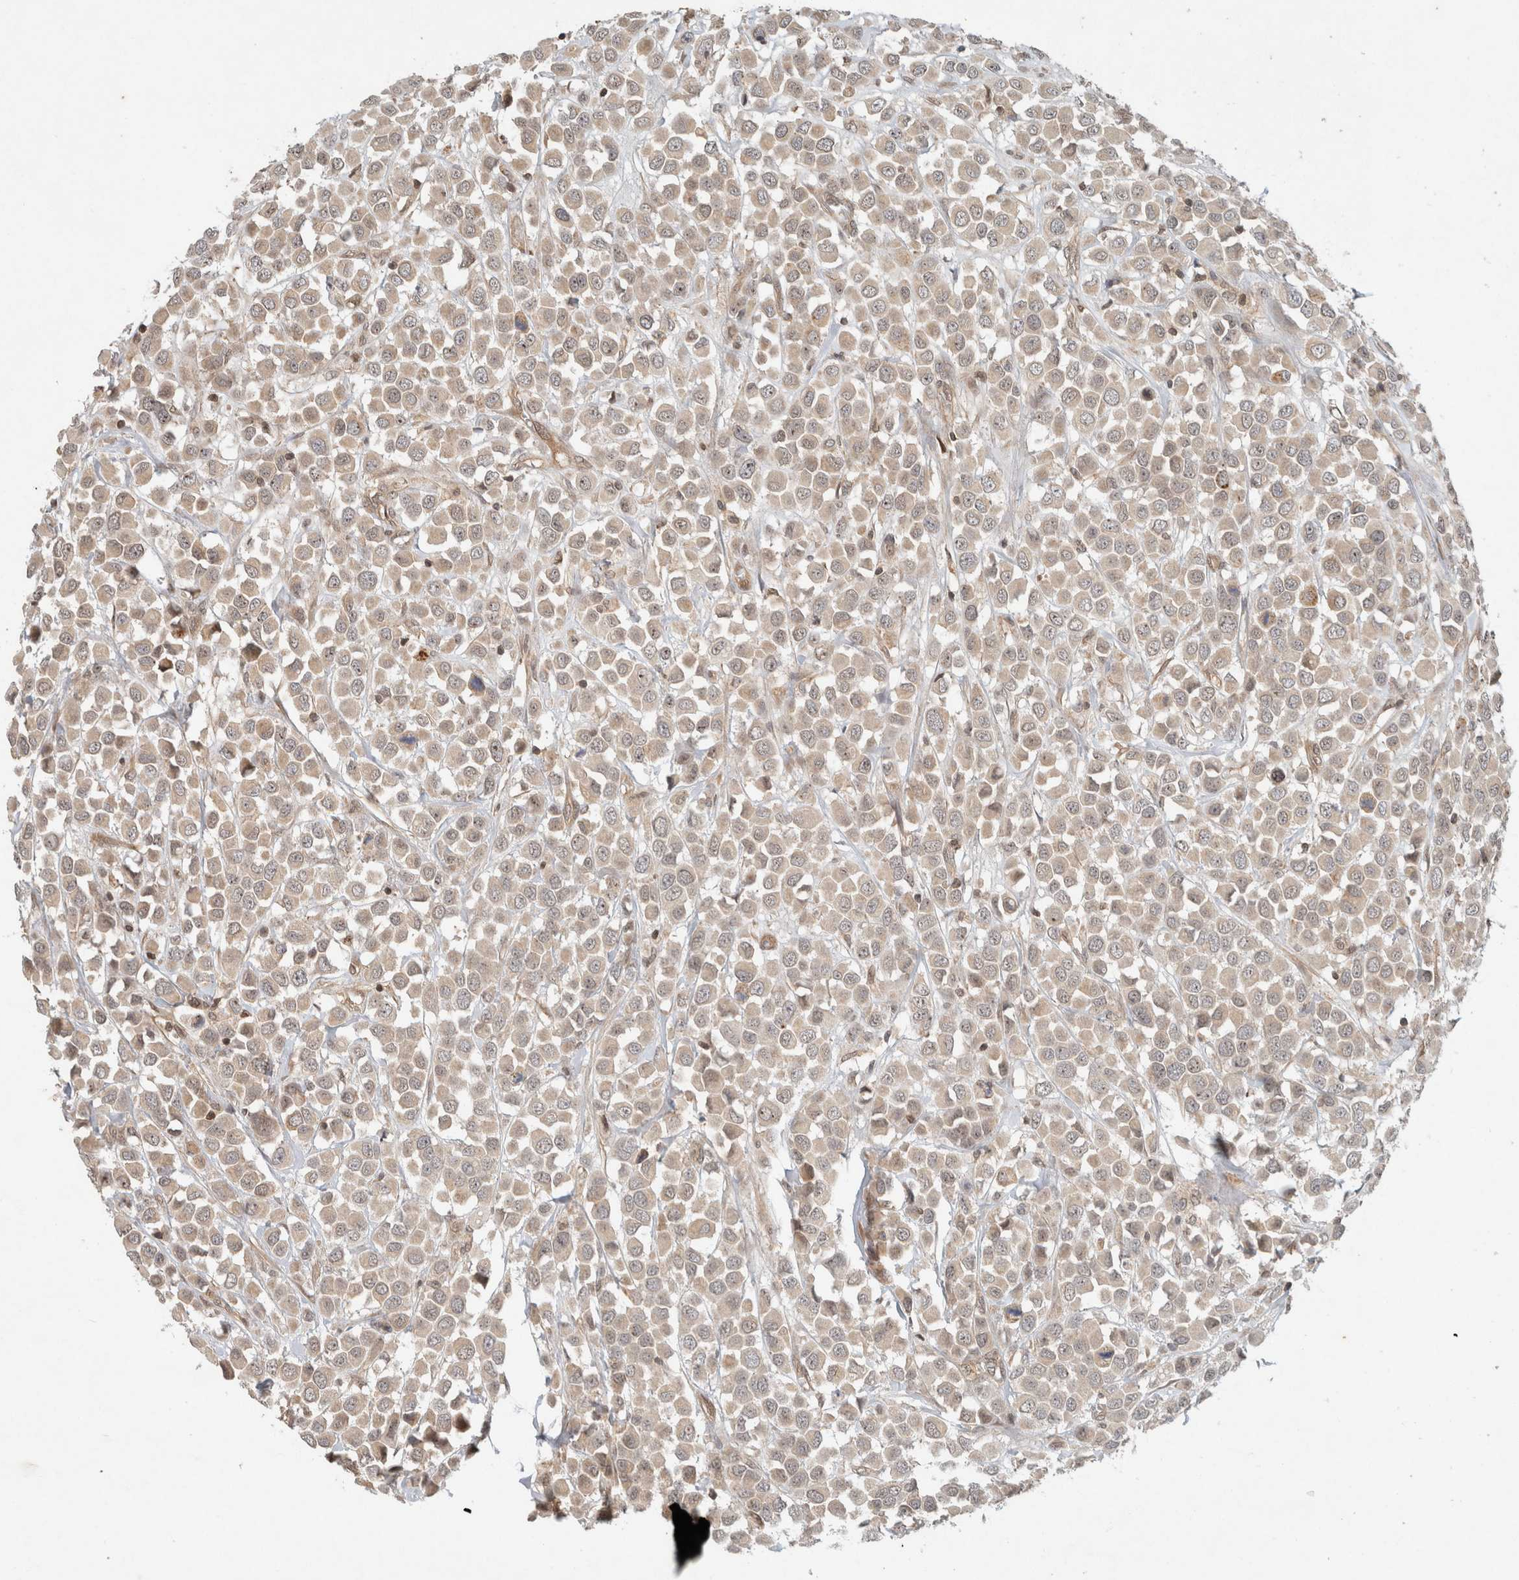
{"staining": {"intensity": "weak", "quantity": "<25%", "location": "cytoplasmic/membranous,nuclear"}, "tissue": "breast cancer", "cell_type": "Tumor cells", "image_type": "cancer", "snomed": [{"axis": "morphology", "description": "Duct carcinoma"}, {"axis": "topography", "description": "Breast"}], "caption": "IHC photomicrograph of neoplastic tissue: human breast cancer (intraductal carcinoma) stained with DAB (3,3'-diaminobenzidine) demonstrates no significant protein staining in tumor cells.", "gene": "CAAP1", "patient": {"sex": "female", "age": 61}}